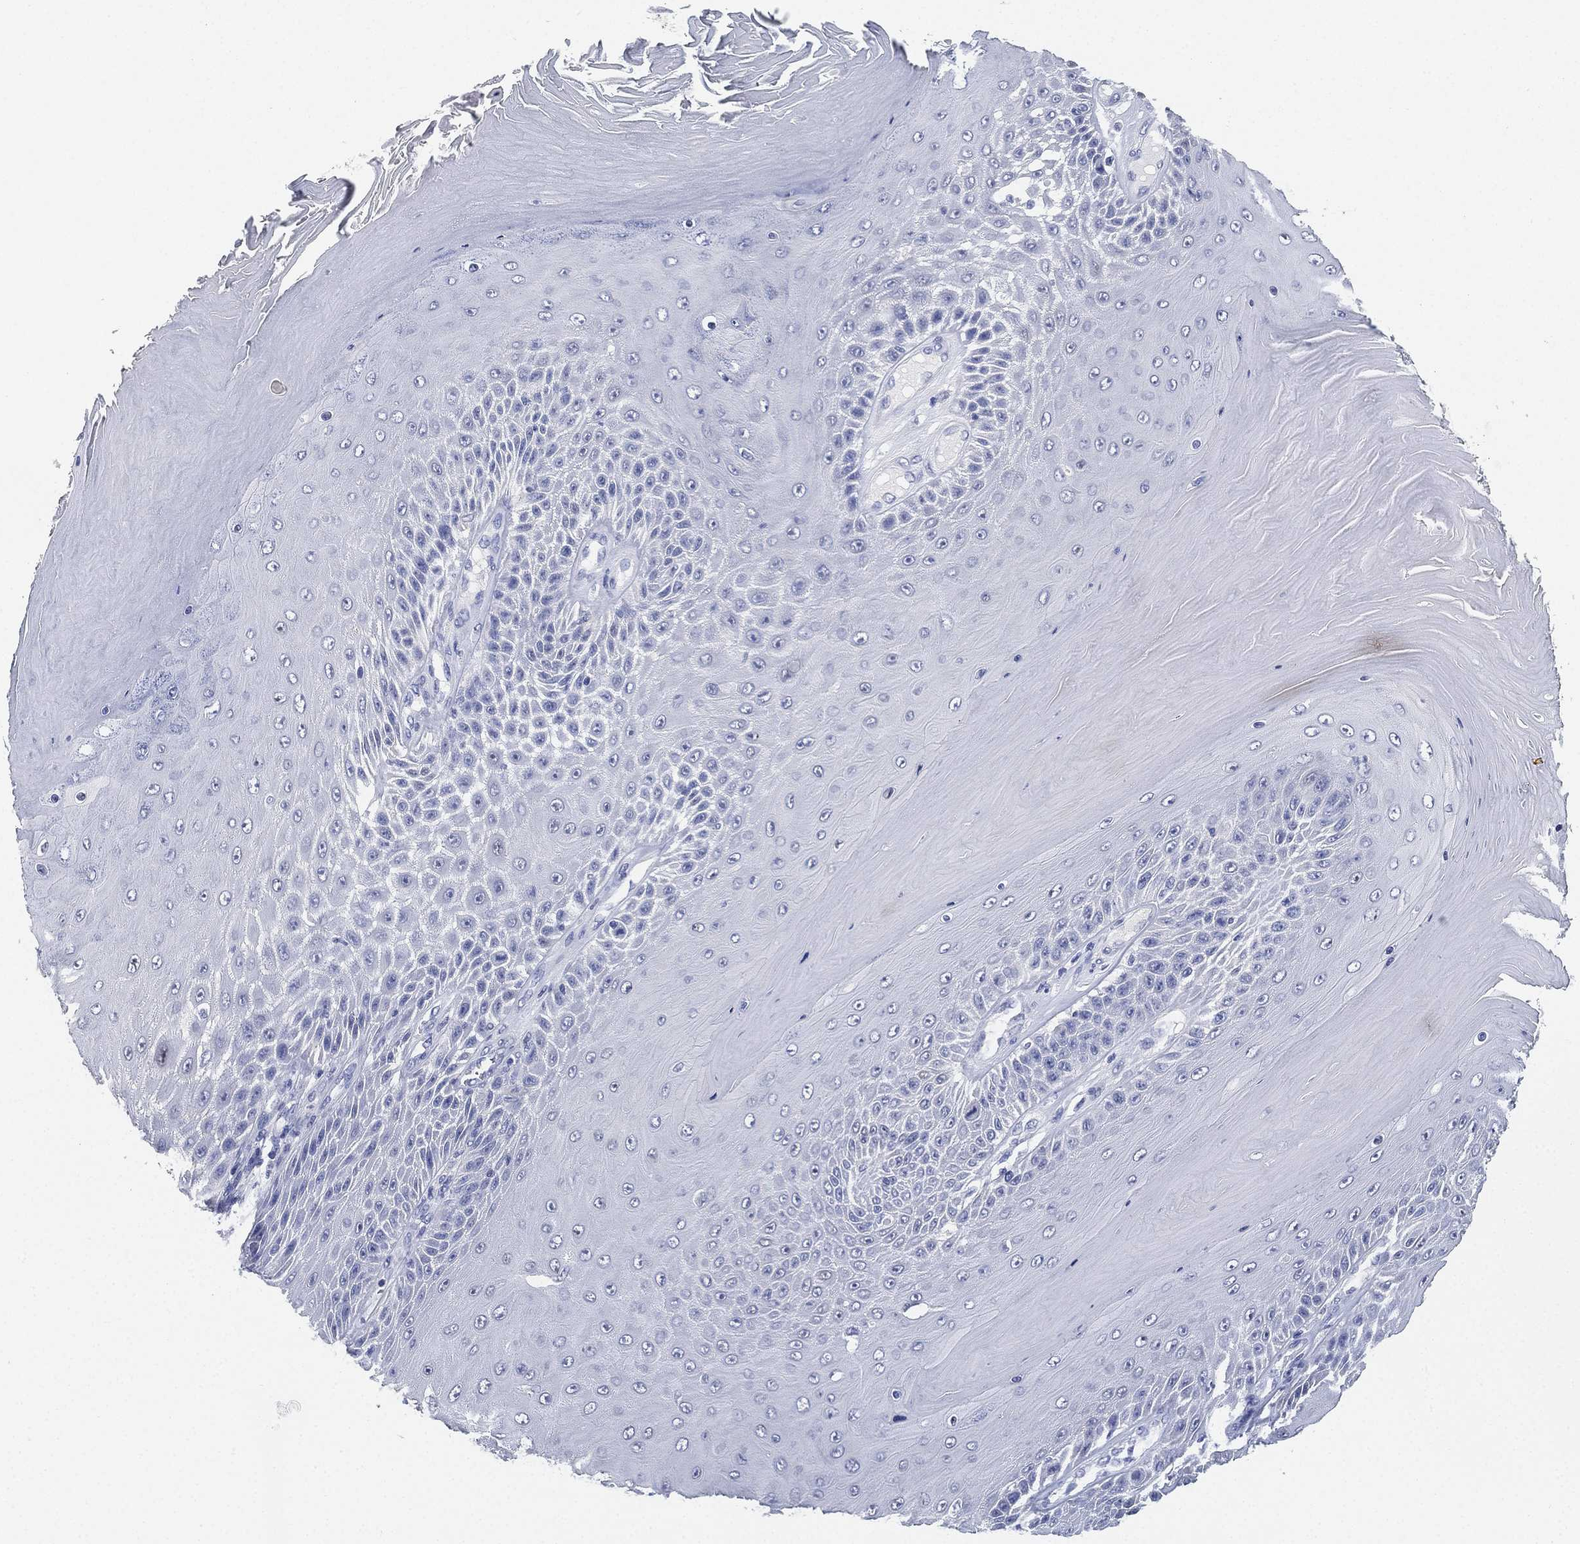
{"staining": {"intensity": "negative", "quantity": "none", "location": "none"}, "tissue": "skin cancer", "cell_type": "Tumor cells", "image_type": "cancer", "snomed": [{"axis": "morphology", "description": "Squamous cell carcinoma, NOS"}, {"axis": "topography", "description": "Skin"}], "caption": "Skin squamous cell carcinoma was stained to show a protein in brown. There is no significant positivity in tumor cells.", "gene": "IYD", "patient": {"sex": "male", "age": 62}}